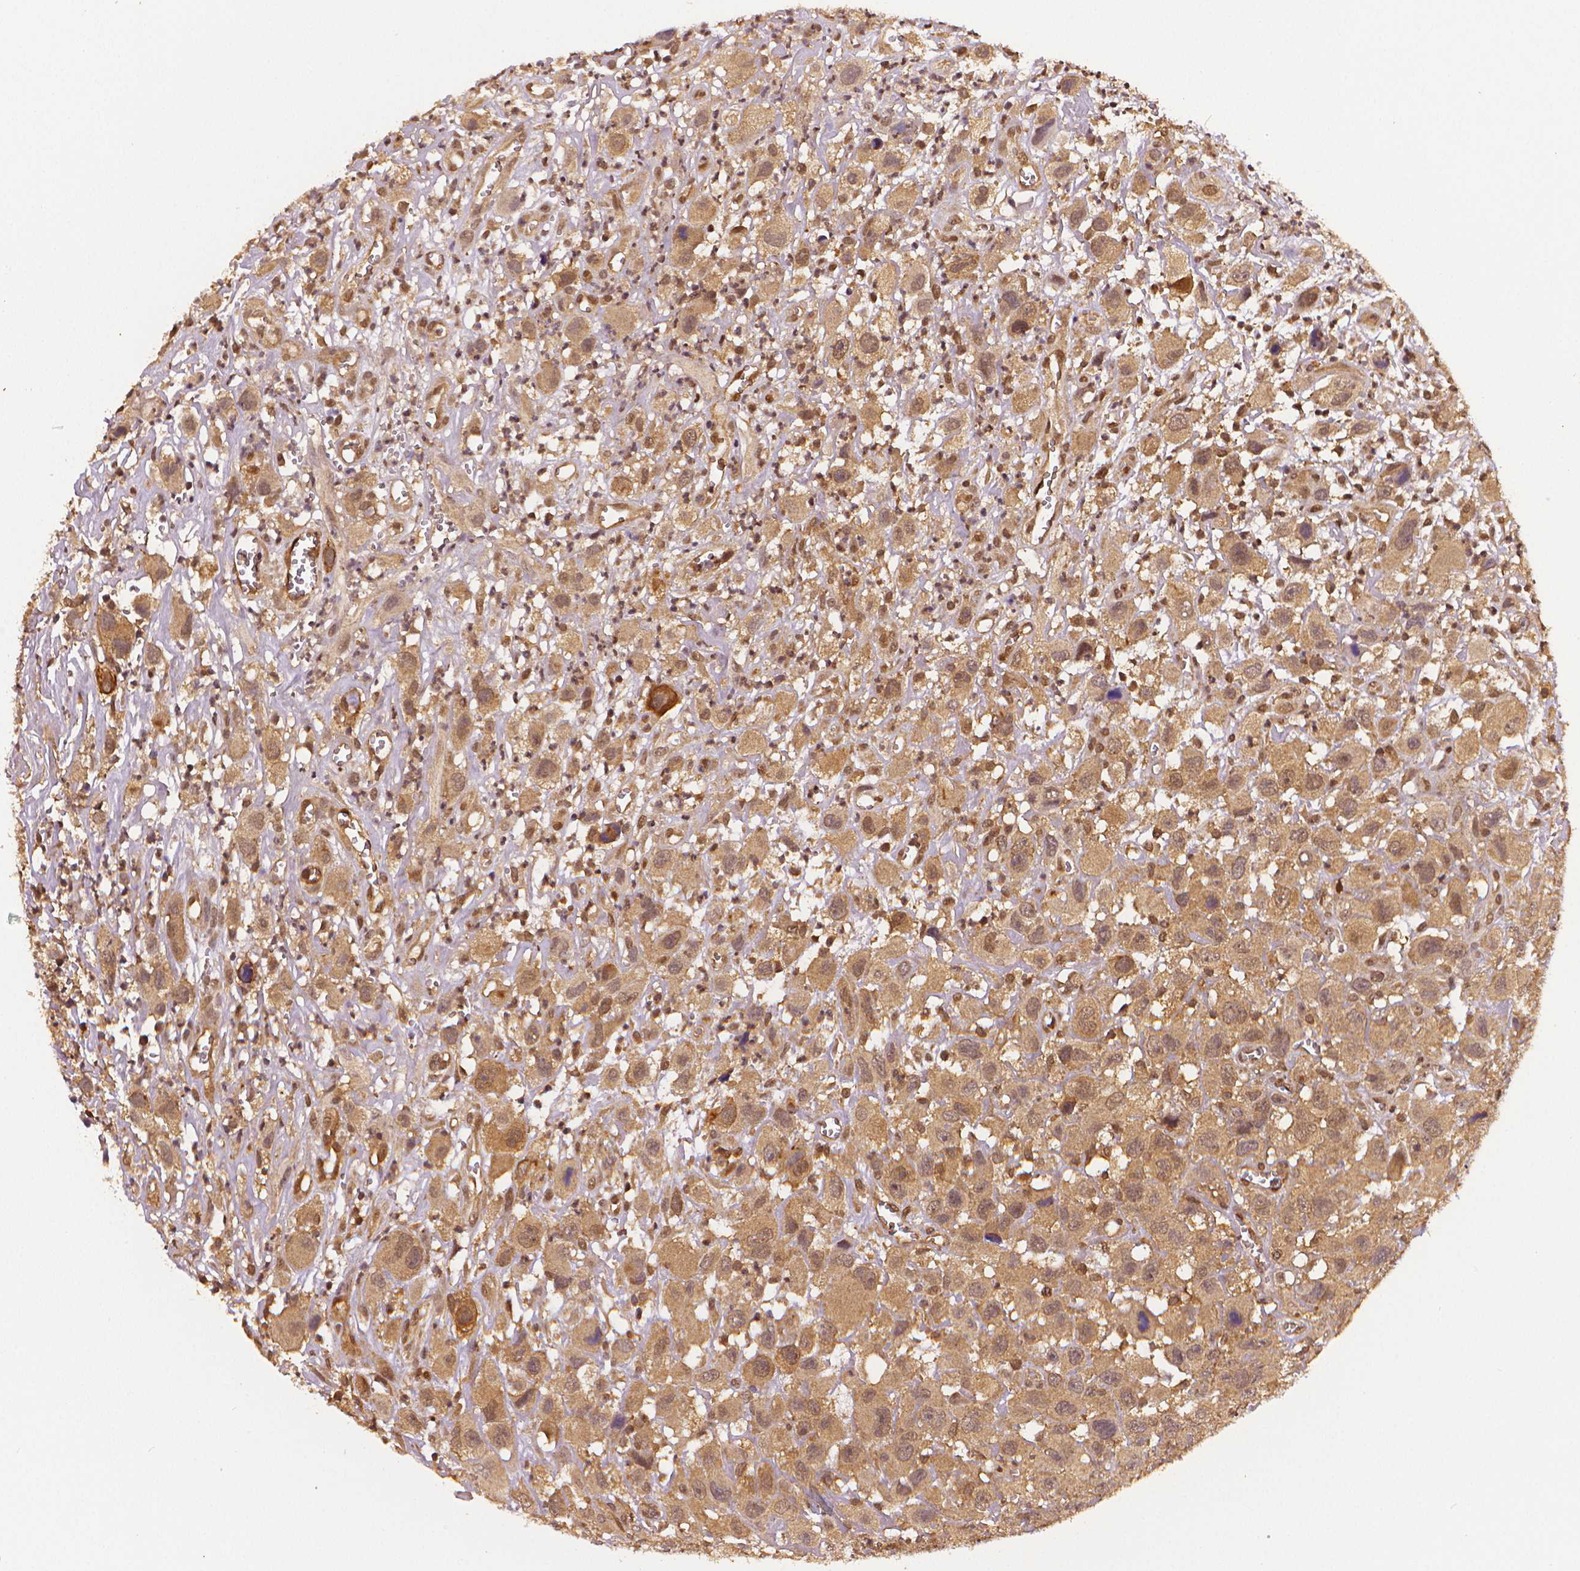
{"staining": {"intensity": "moderate", "quantity": "25%-75%", "location": "cytoplasmic/membranous"}, "tissue": "head and neck cancer", "cell_type": "Tumor cells", "image_type": "cancer", "snomed": [{"axis": "morphology", "description": "Squamous cell carcinoma, NOS"}, {"axis": "morphology", "description": "Squamous cell carcinoma, metastatic, NOS"}, {"axis": "topography", "description": "Oral tissue"}, {"axis": "topography", "description": "Head-Neck"}], "caption": "Tumor cells display medium levels of moderate cytoplasmic/membranous positivity in about 25%-75% of cells in human head and neck cancer (metastatic squamous cell carcinoma).", "gene": "STAT3", "patient": {"sex": "female", "age": 85}}